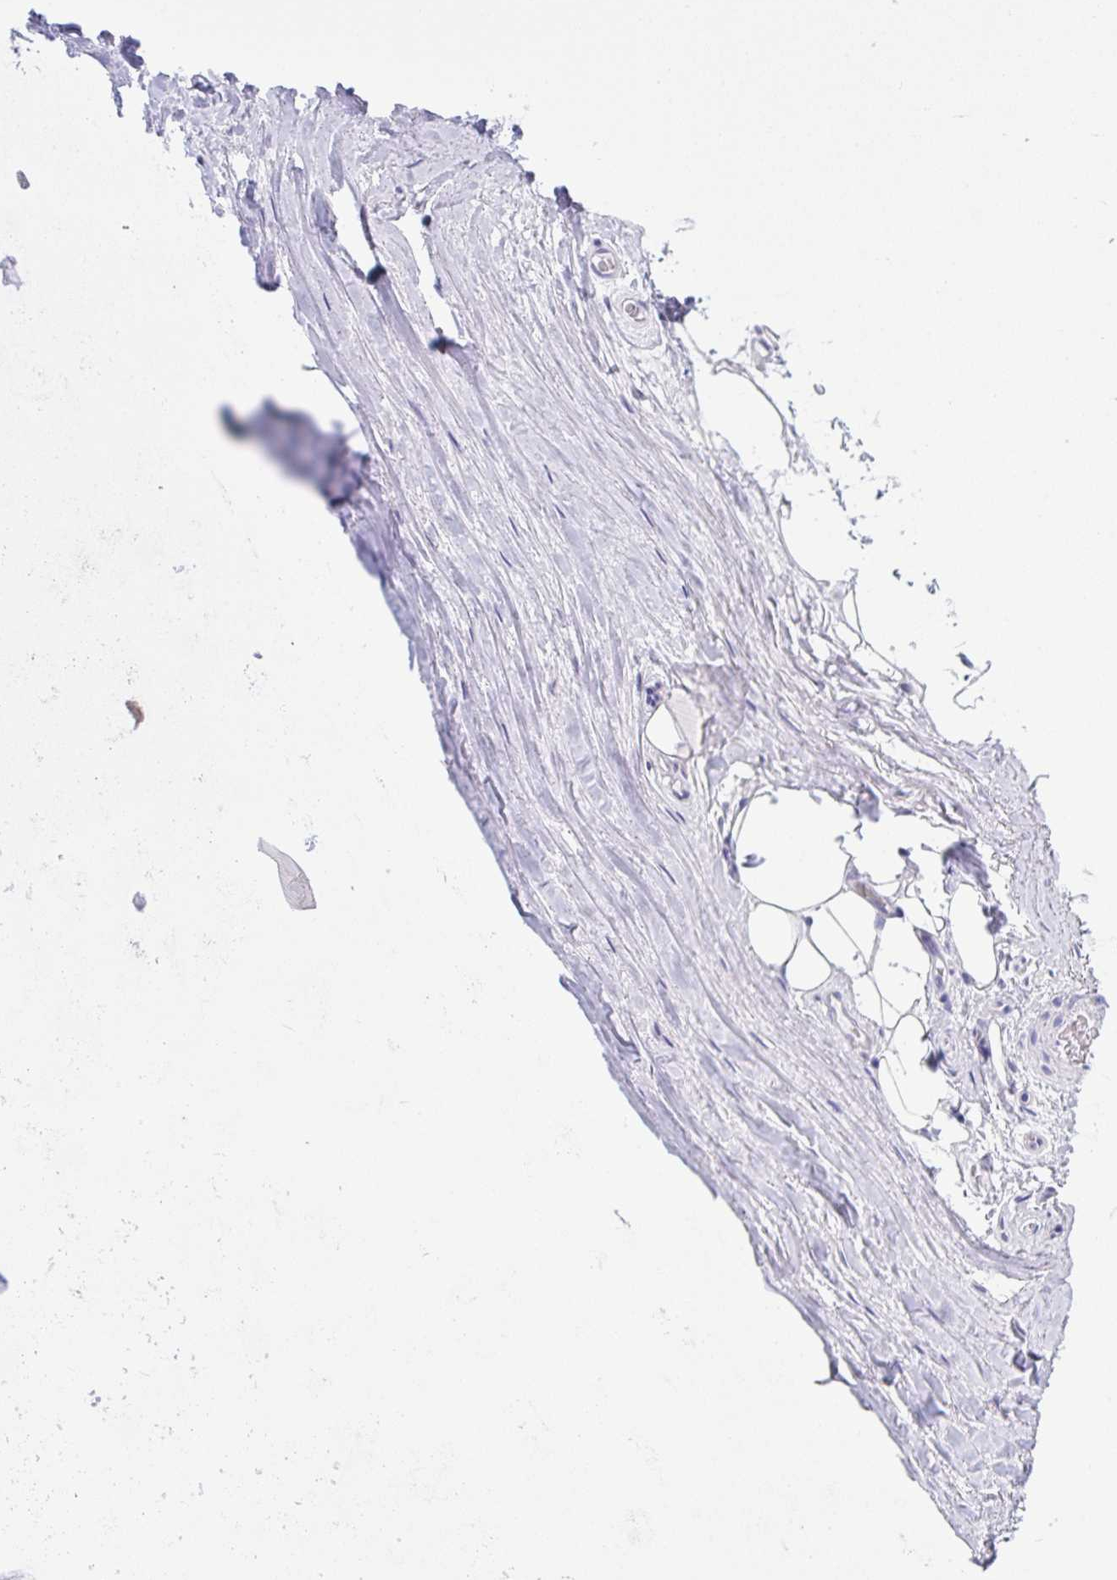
{"staining": {"intensity": "negative", "quantity": "none", "location": "none"}, "tissue": "adipose tissue", "cell_type": "Adipocytes", "image_type": "normal", "snomed": [{"axis": "morphology", "description": "Normal tissue, NOS"}, {"axis": "topography", "description": "Lymph node"}, {"axis": "topography", "description": "Cartilage tissue"}, {"axis": "topography", "description": "Nasopharynx"}], "caption": "High power microscopy photomicrograph of an immunohistochemistry (IHC) image of normal adipose tissue, revealing no significant staining in adipocytes.", "gene": "TMEM41A", "patient": {"sex": "male", "age": 63}}